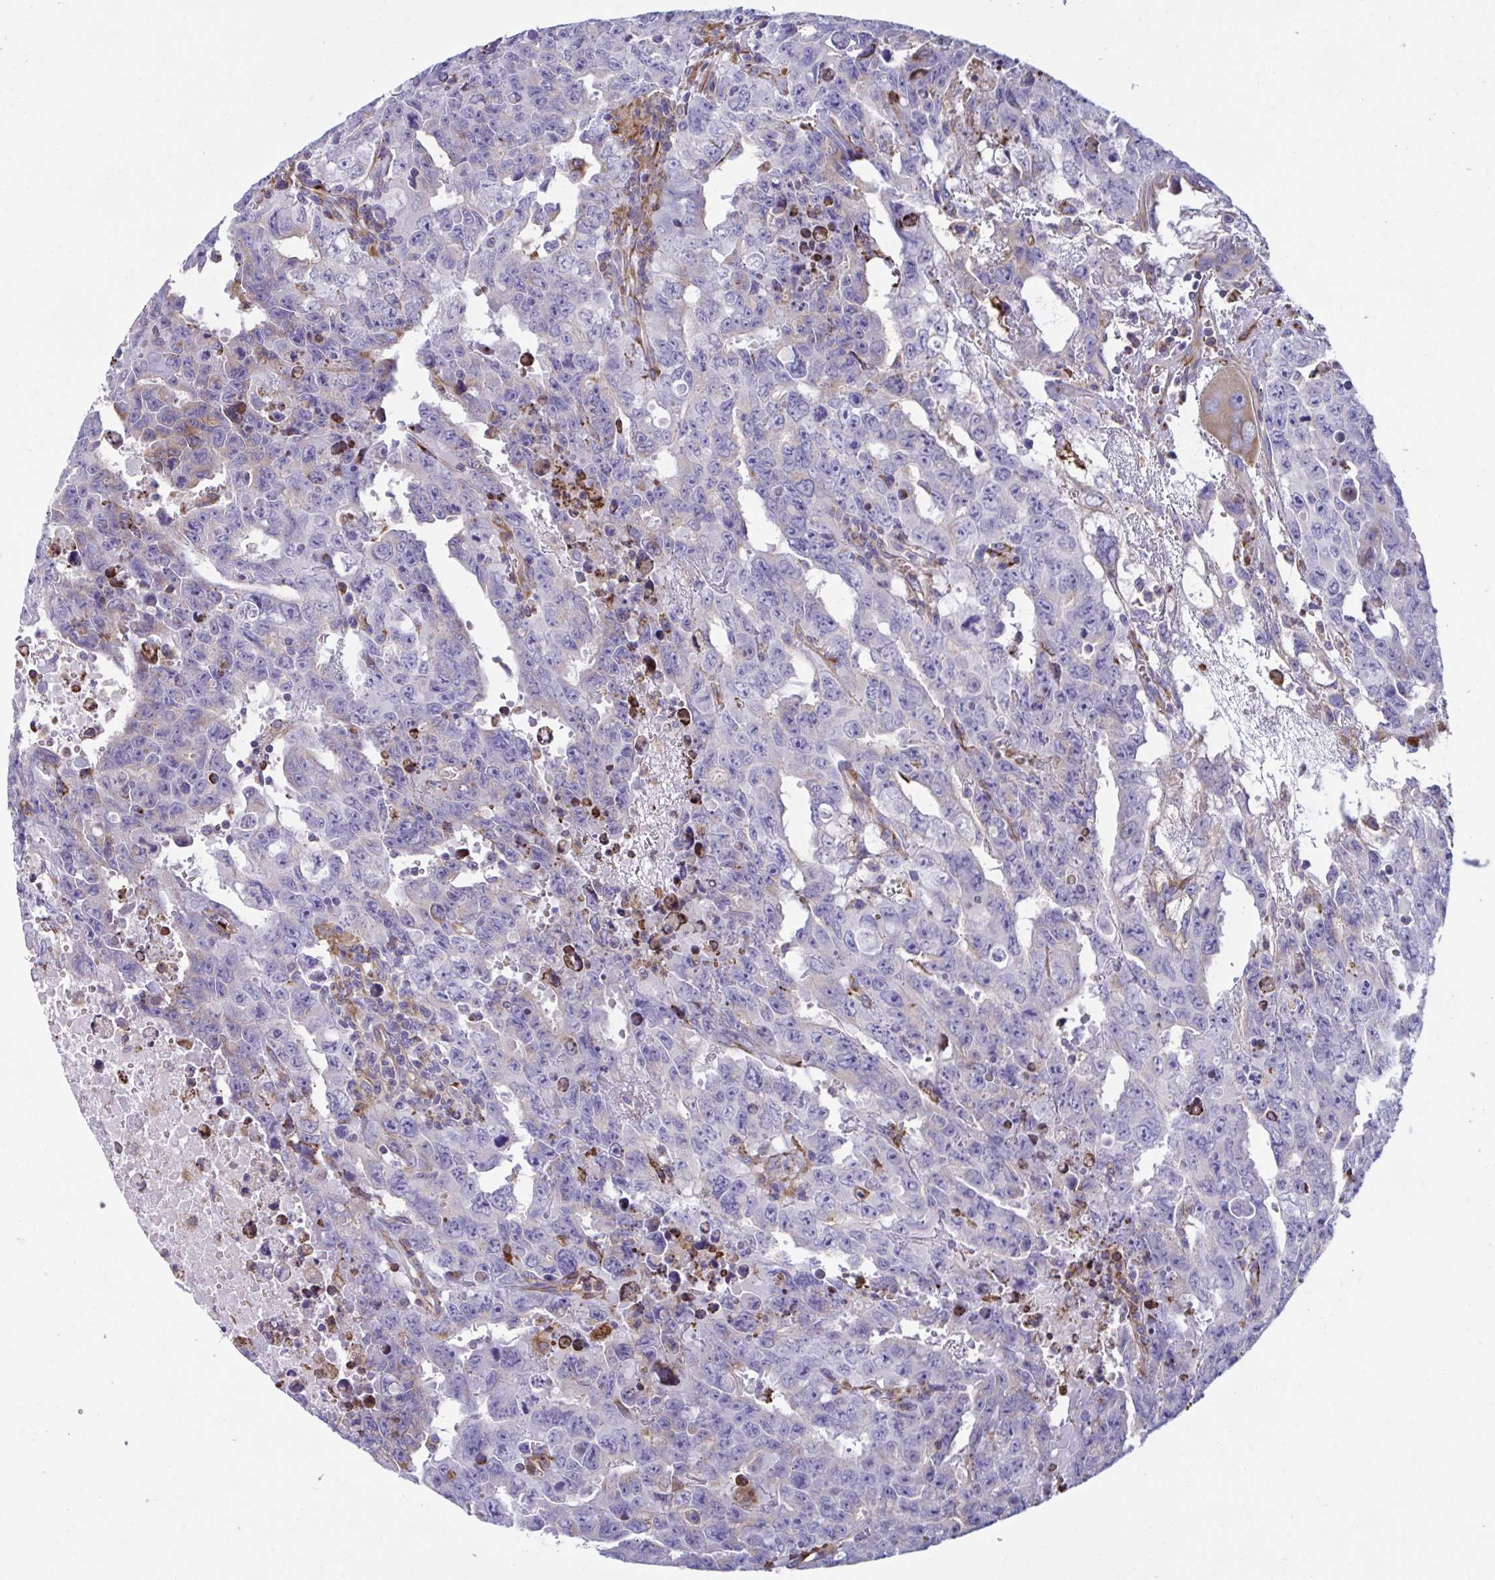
{"staining": {"intensity": "negative", "quantity": "none", "location": "none"}, "tissue": "testis cancer", "cell_type": "Tumor cells", "image_type": "cancer", "snomed": [{"axis": "morphology", "description": "Carcinoma, Embryonal, NOS"}, {"axis": "topography", "description": "Testis"}], "caption": "IHC photomicrograph of human testis cancer stained for a protein (brown), which reveals no positivity in tumor cells.", "gene": "PEAK3", "patient": {"sex": "male", "age": 24}}